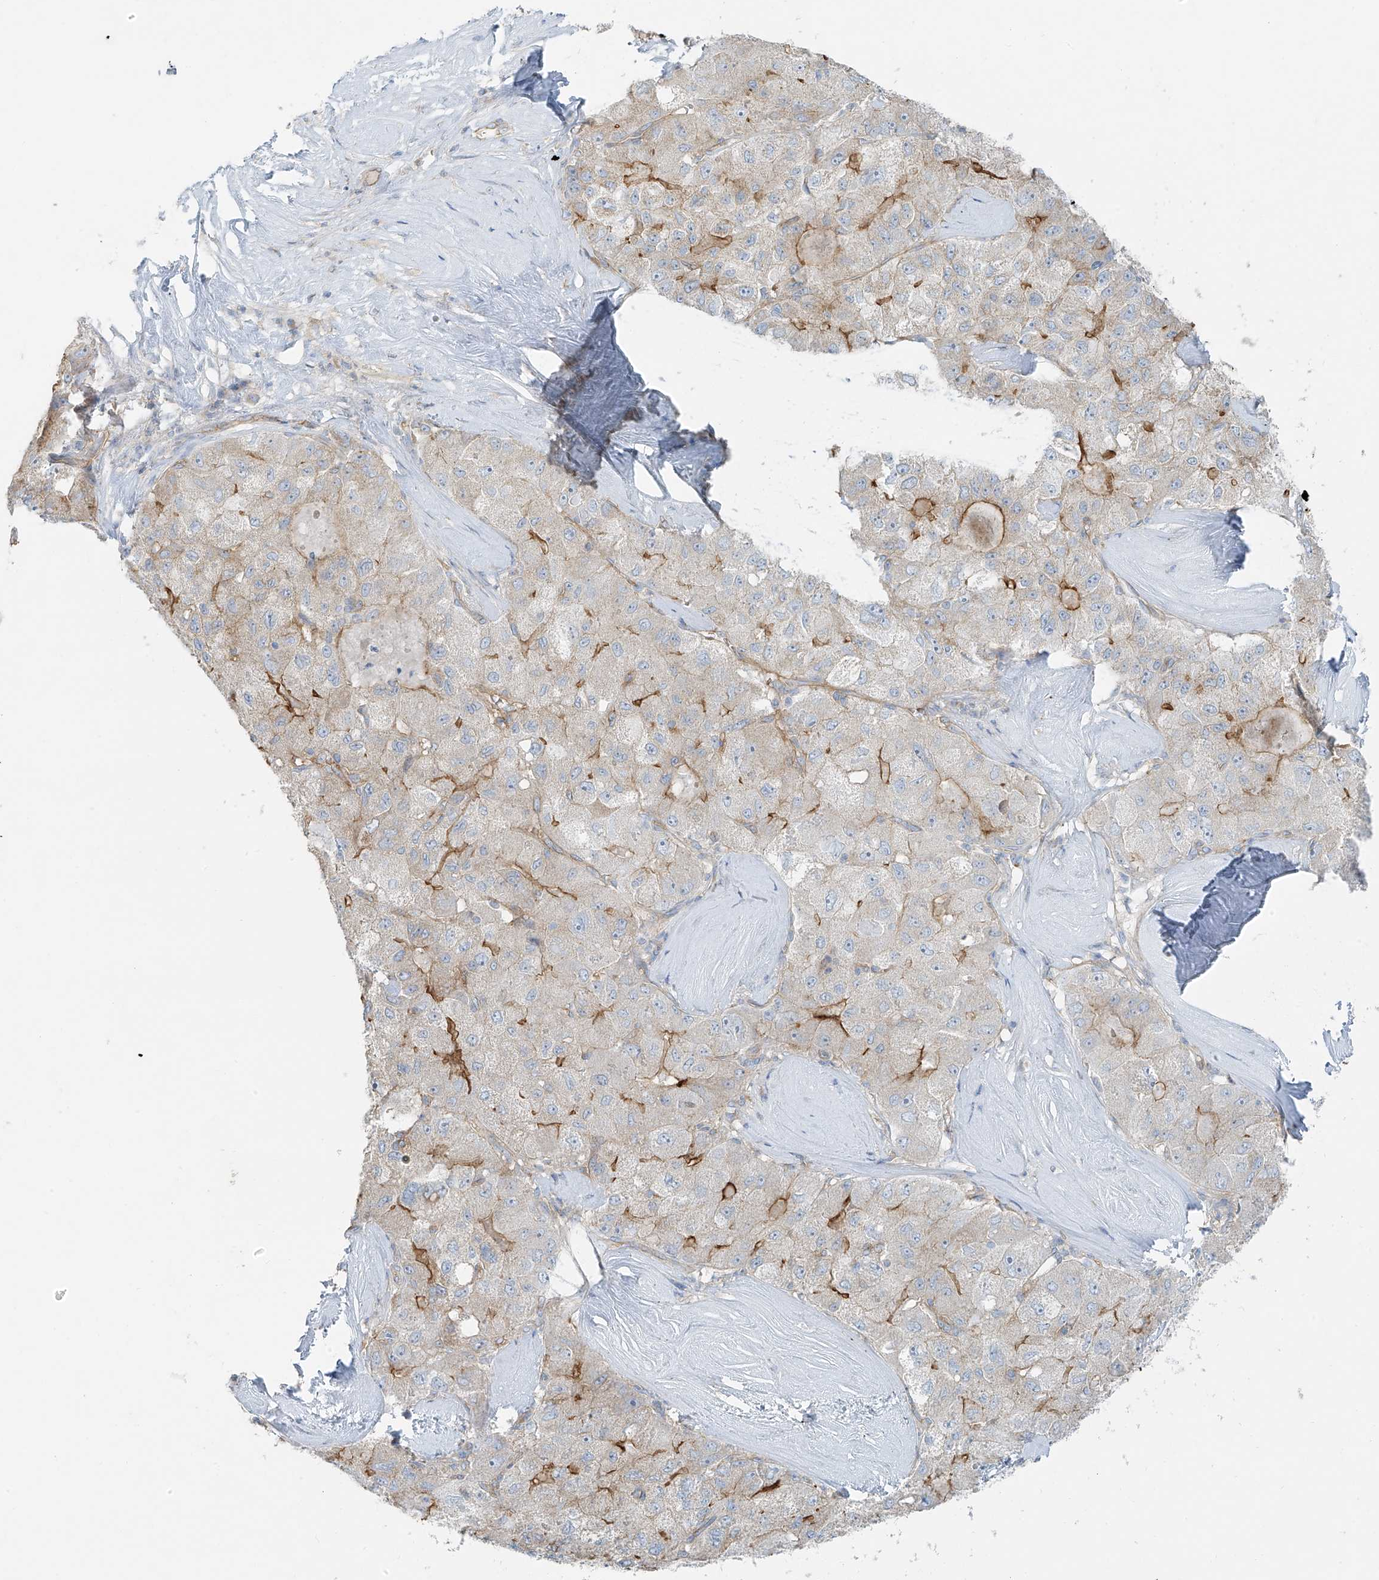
{"staining": {"intensity": "moderate", "quantity": "<25%", "location": "cytoplasmic/membranous"}, "tissue": "liver cancer", "cell_type": "Tumor cells", "image_type": "cancer", "snomed": [{"axis": "morphology", "description": "Carcinoma, Hepatocellular, NOS"}, {"axis": "topography", "description": "Liver"}], "caption": "A micrograph showing moderate cytoplasmic/membranous positivity in approximately <25% of tumor cells in liver hepatocellular carcinoma, as visualized by brown immunohistochemical staining.", "gene": "VAMP5", "patient": {"sex": "male", "age": 80}}